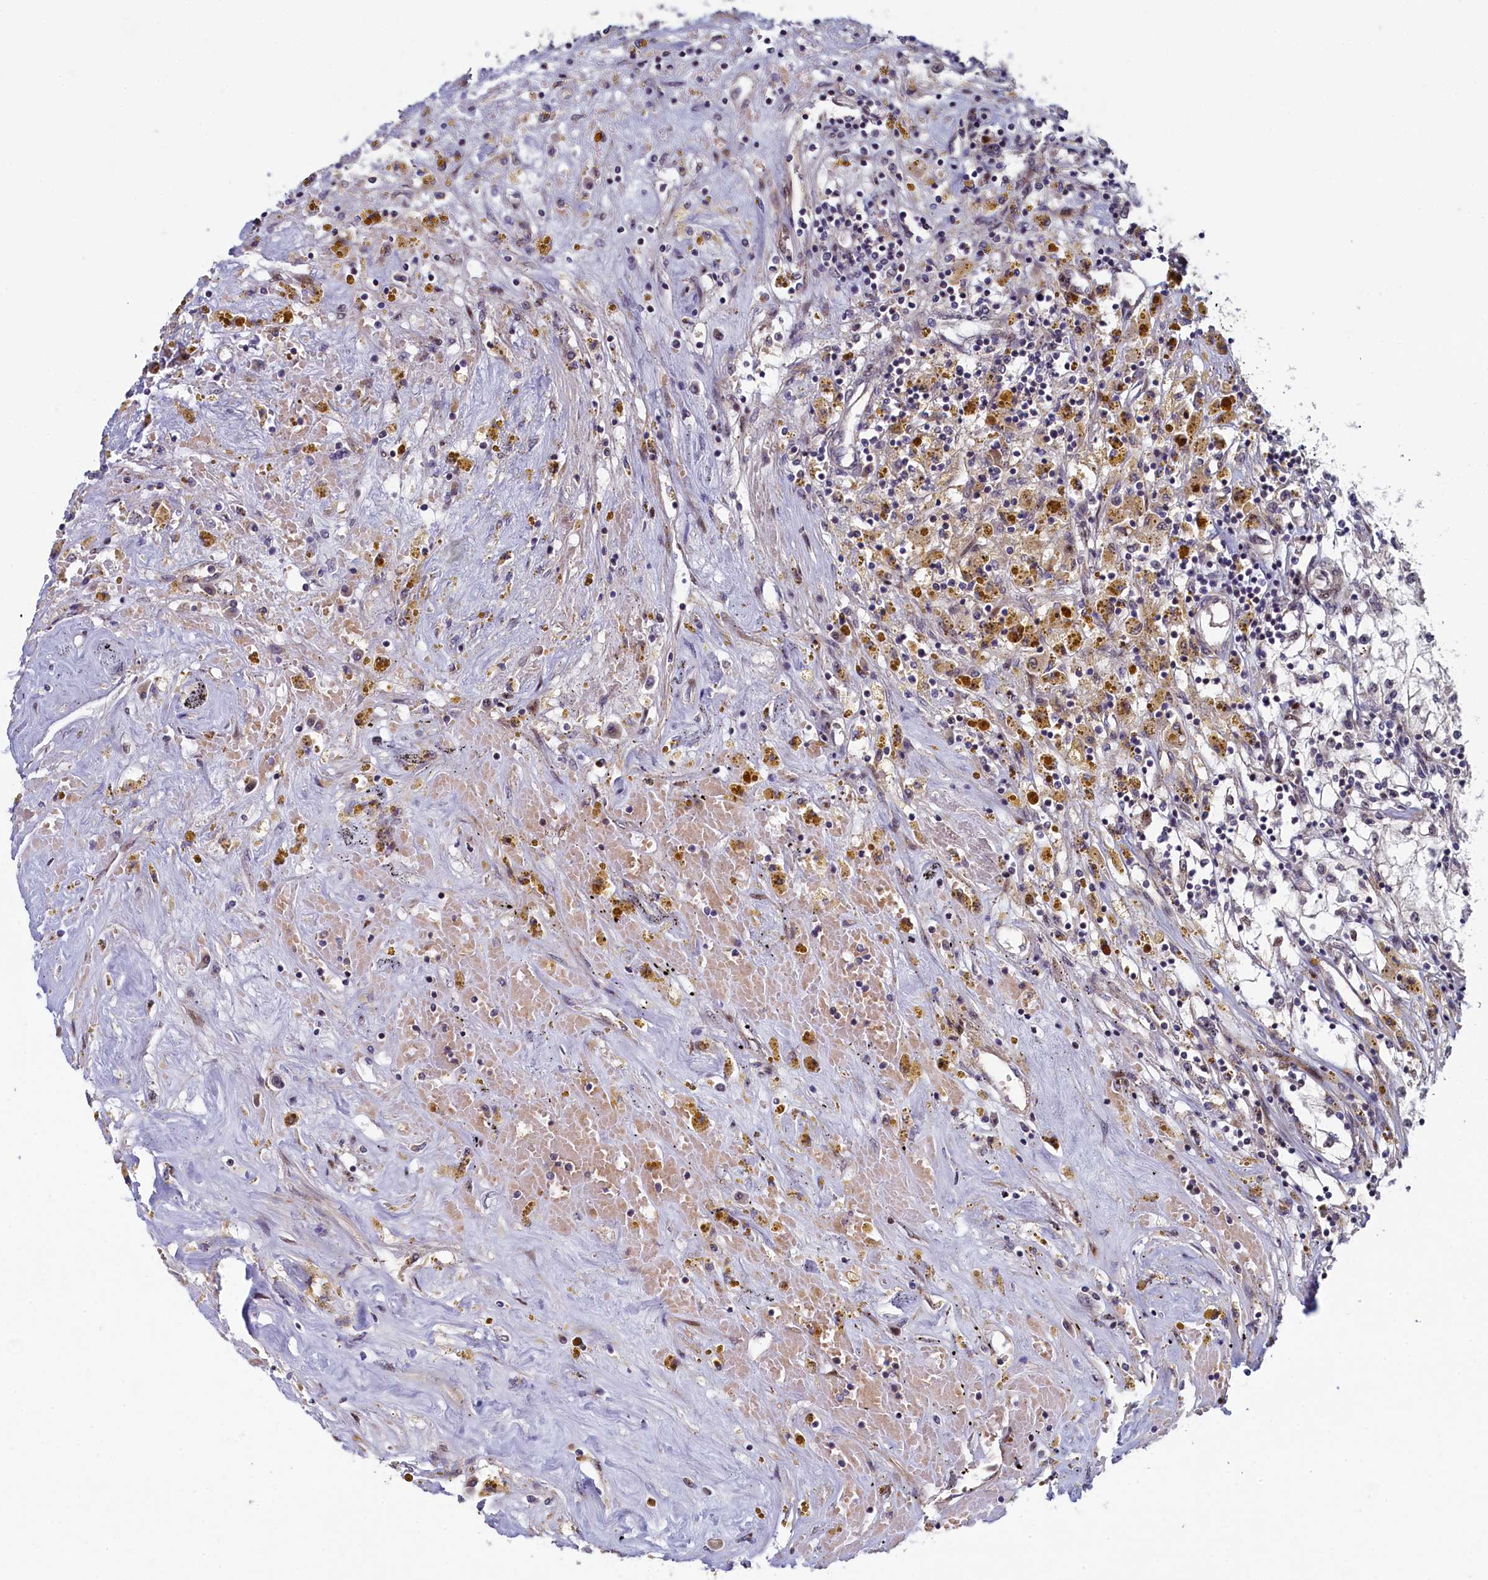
{"staining": {"intensity": "negative", "quantity": "none", "location": "none"}, "tissue": "renal cancer", "cell_type": "Tumor cells", "image_type": "cancer", "snomed": [{"axis": "morphology", "description": "Adenocarcinoma, NOS"}, {"axis": "topography", "description": "Kidney"}], "caption": "The photomicrograph shows no significant expression in tumor cells of renal adenocarcinoma.", "gene": "PIK3C3", "patient": {"sex": "male", "age": 56}}